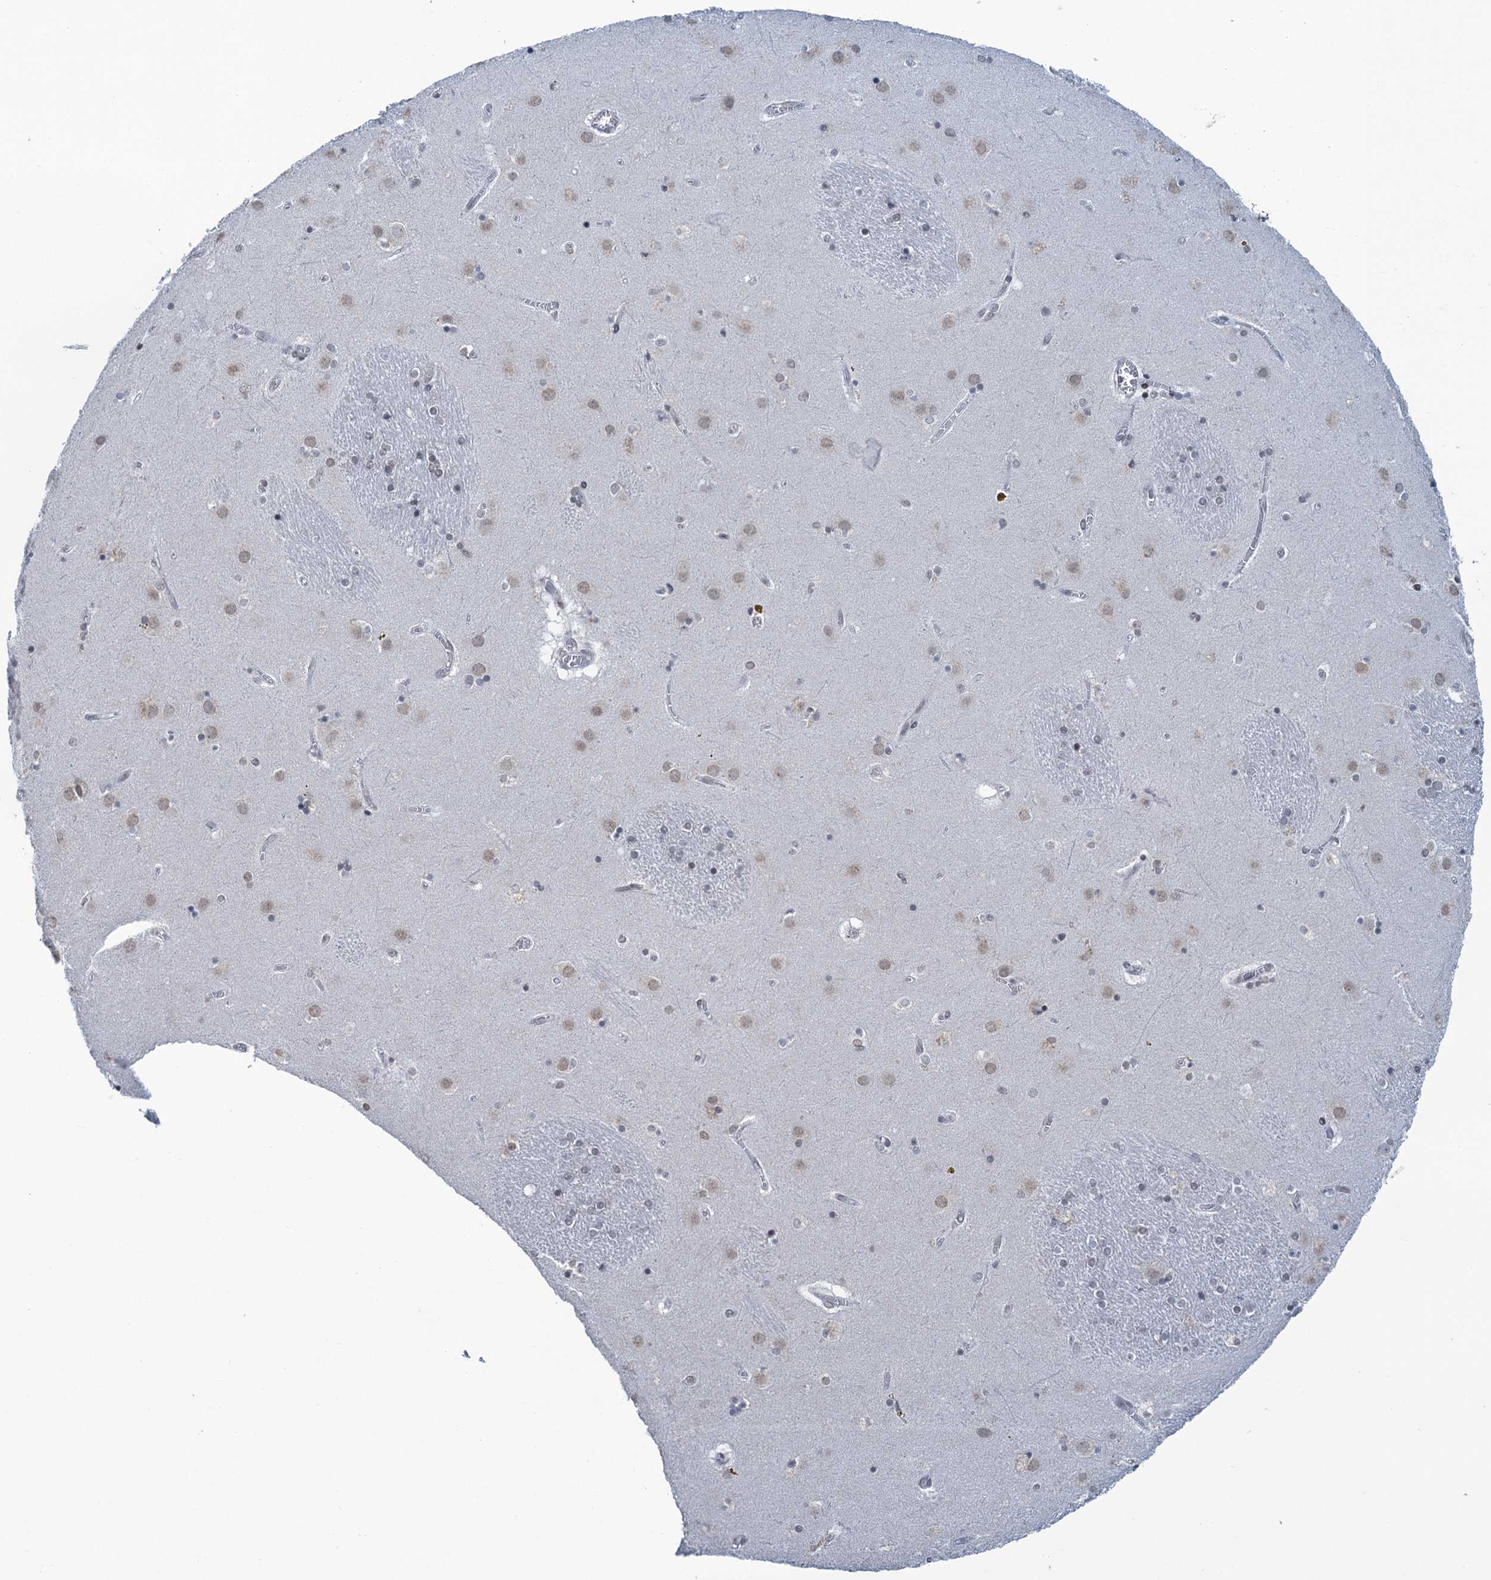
{"staining": {"intensity": "negative", "quantity": "none", "location": "none"}, "tissue": "caudate", "cell_type": "Glial cells", "image_type": "normal", "snomed": [{"axis": "morphology", "description": "Normal tissue, NOS"}, {"axis": "topography", "description": "Lateral ventricle wall"}], "caption": "Immunohistochemistry micrograph of benign caudate stained for a protein (brown), which demonstrates no positivity in glial cells. (Brightfield microscopy of DAB (3,3'-diaminobenzidine) immunohistochemistry (IHC) at high magnification).", "gene": "FYB1", "patient": {"sex": "male", "age": 70}}